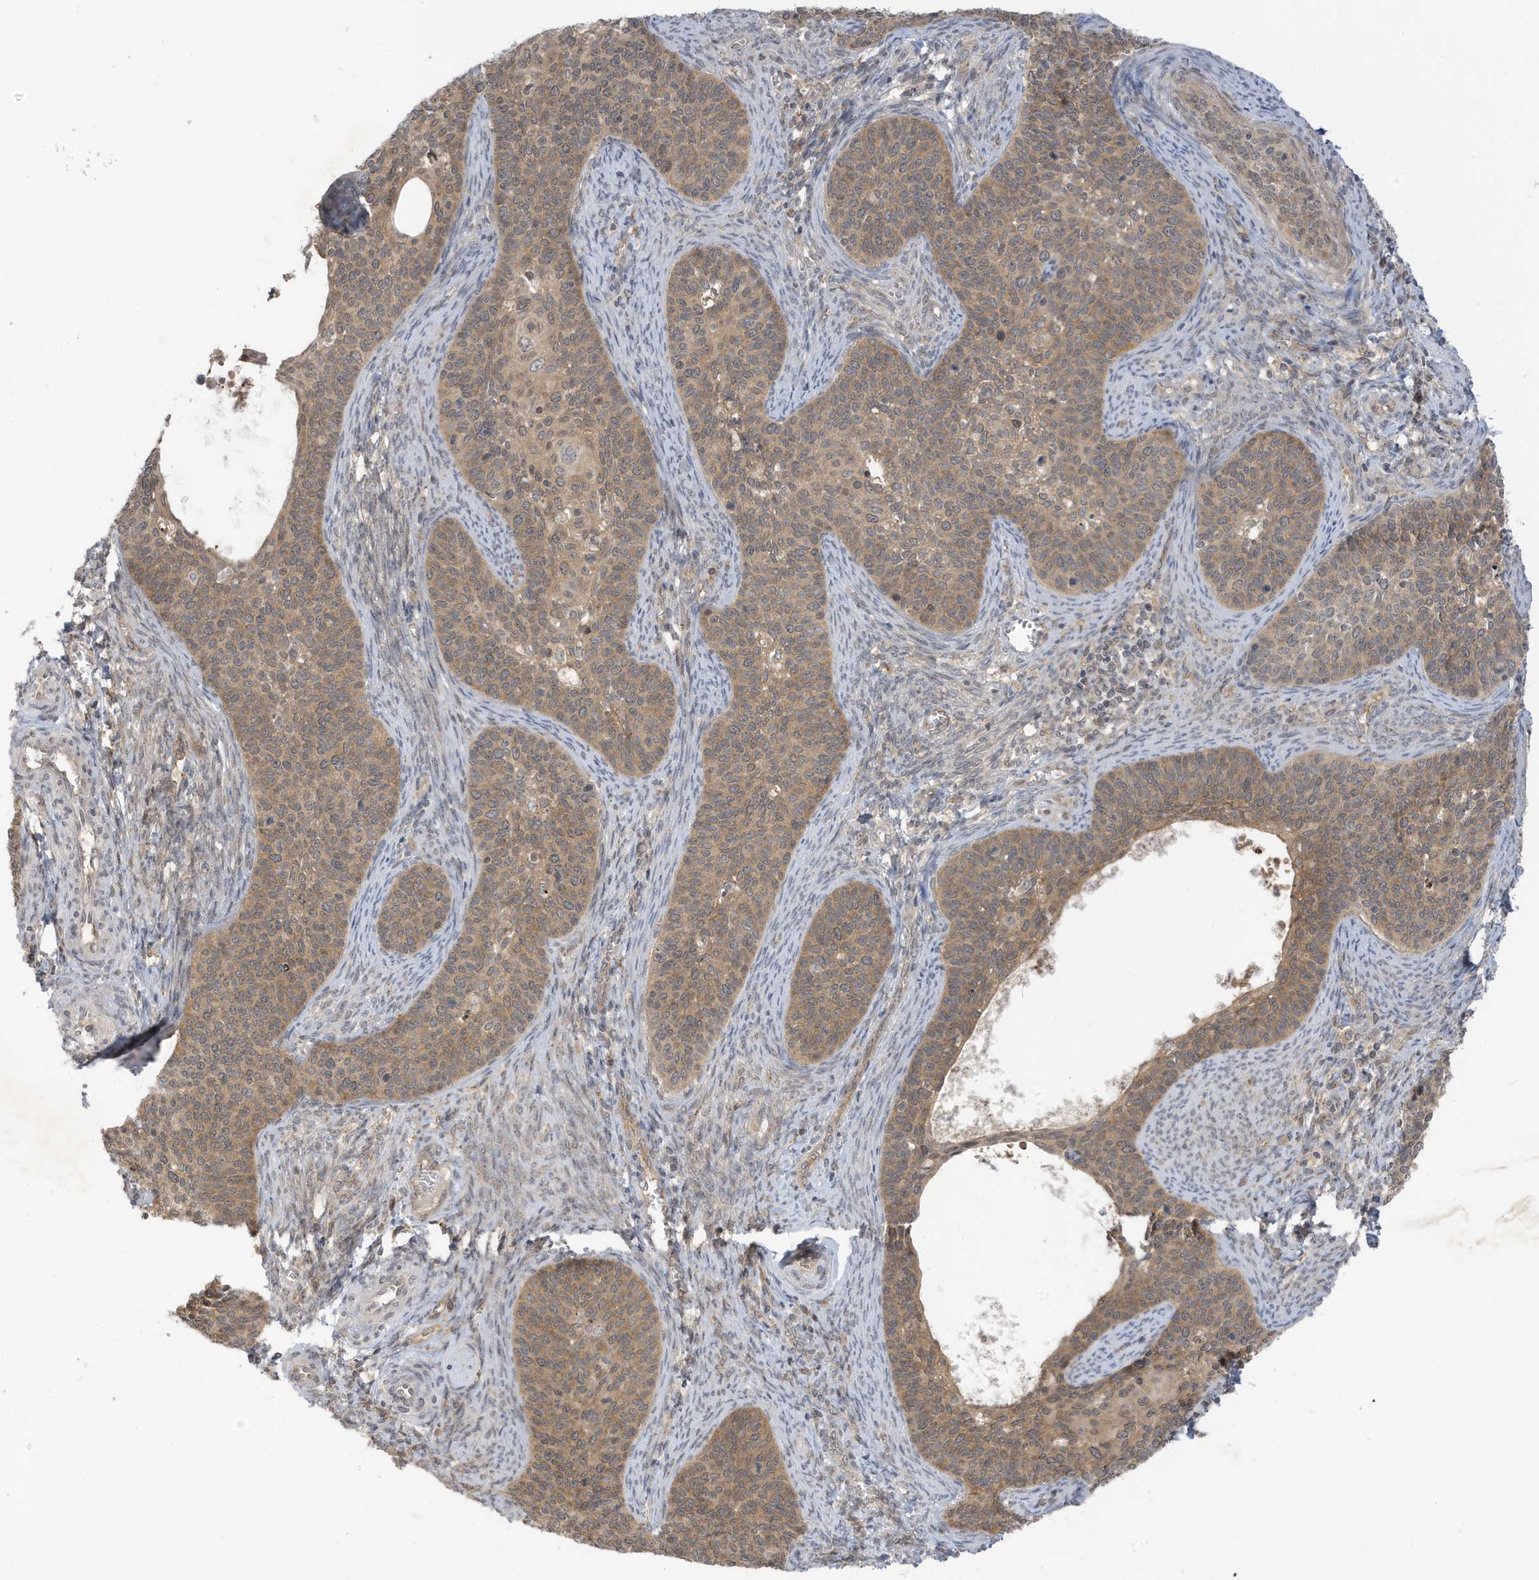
{"staining": {"intensity": "moderate", "quantity": ">75%", "location": "cytoplasmic/membranous,nuclear"}, "tissue": "cervical cancer", "cell_type": "Tumor cells", "image_type": "cancer", "snomed": [{"axis": "morphology", "description": "Squamous cell carcinoma, NOS"}, {"axis": "topography", "description": "Cervix"}], "caption": "Human cervical squamous cell carcinoma stained with a protein marker exhibits moderate staining in tumor cells.", "gene": "TAB3", "patient": {"sex": "female", "age": 33}}